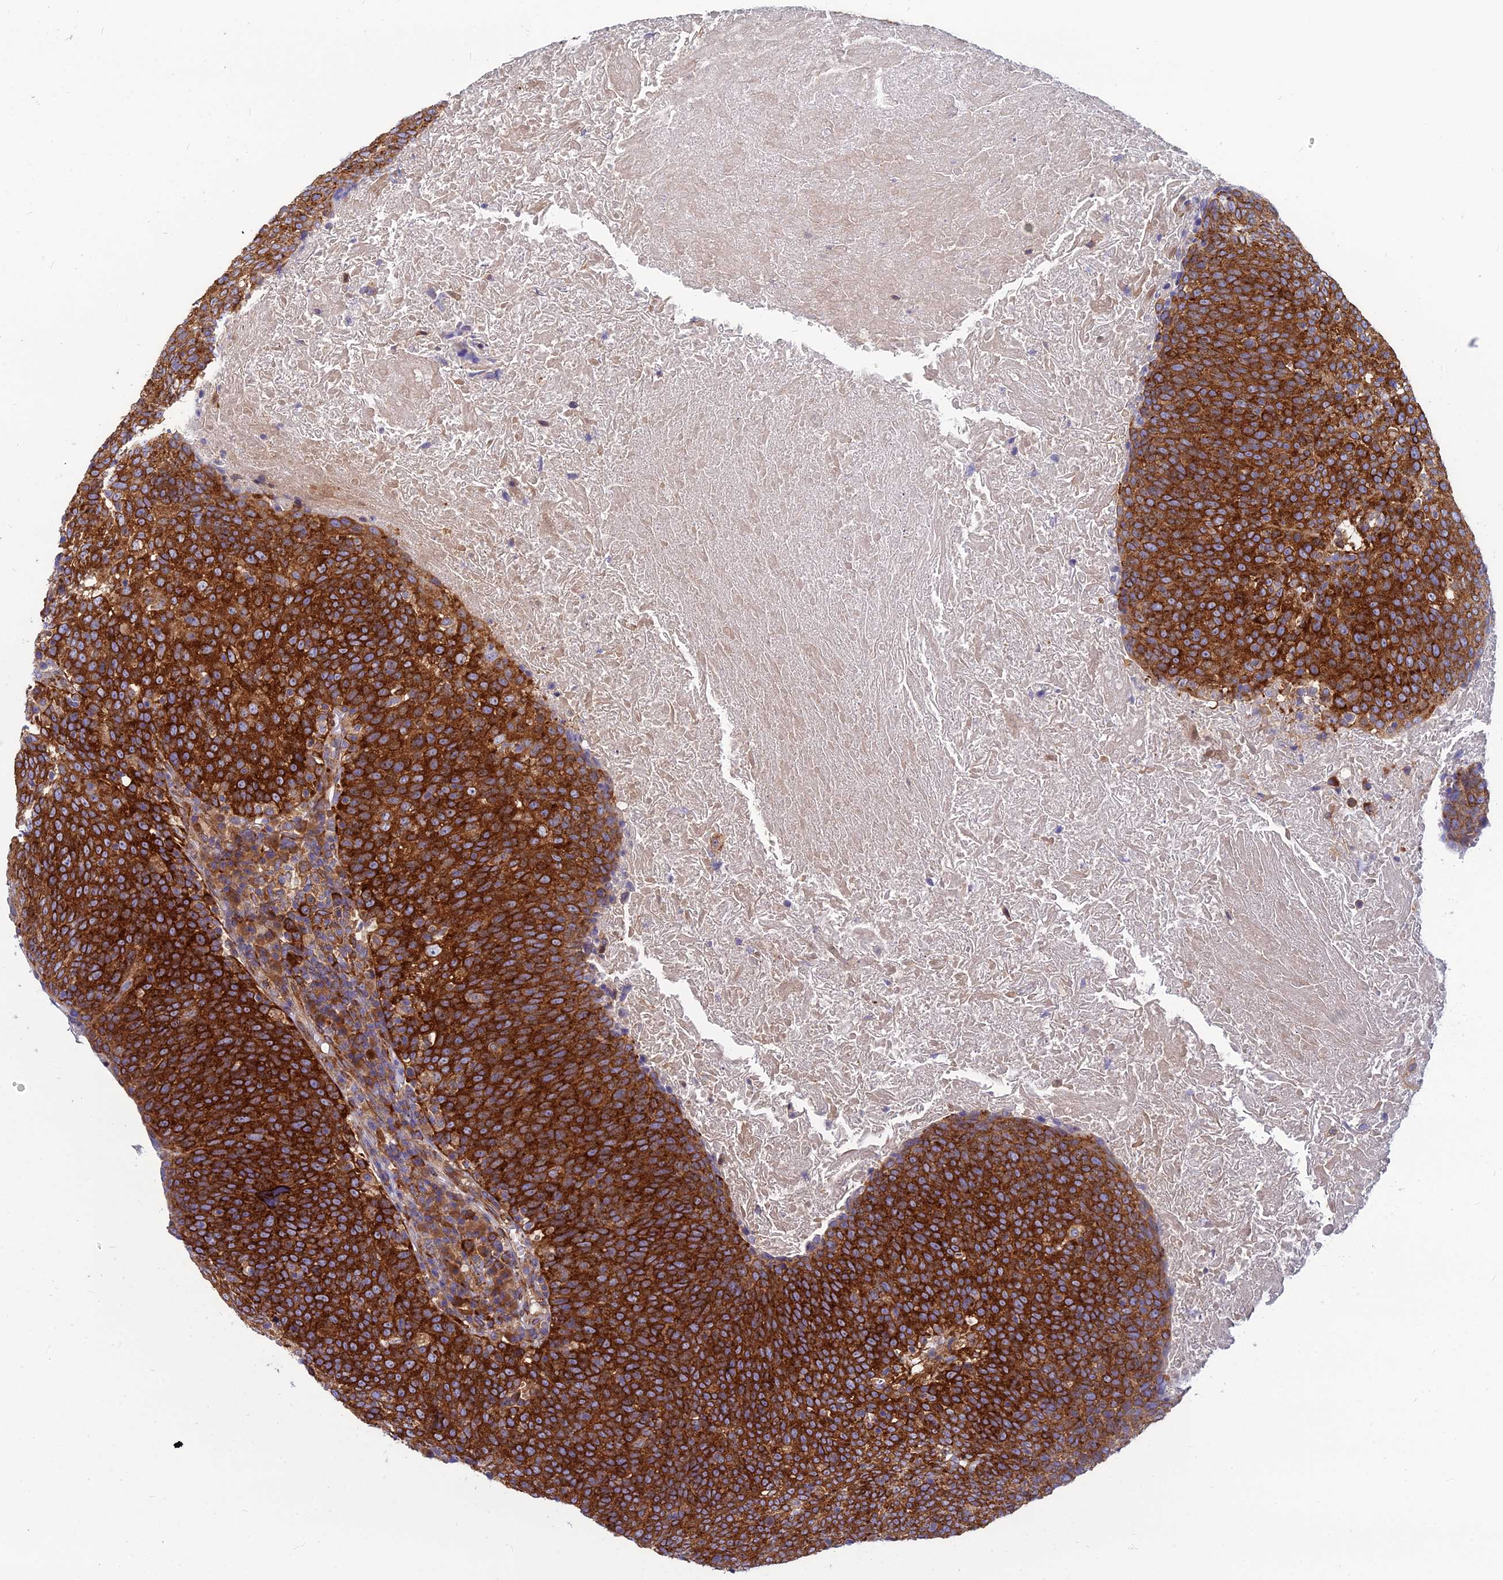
{"staining": {"intensity": "strong", "quantity": ">75%", "location": "cytoplasmic/membranous"}, "tissue": "head and neck cancer", "cell_type": "Tumor cells", "image_type": "cancer", "snomed": [{"axis": "morphology", "description": "Squamous cell carcinoma, NOS"}, {"axis": "morphology", "description": "Squamous cell carcinoma, metastatic, NOS"}, {"axis": "topography", "description": "Lymph node"}, {"axis": "topography", "description": "Head-Neck"}], "caption": "Head and neck cancer was stained to show a protein in brown. There is high levels of strong cytoplasmic/membranous staining in about >75% of tumor cells.", "gene": "TXLNA", "patient": {"sex": "male", "age": 62}}